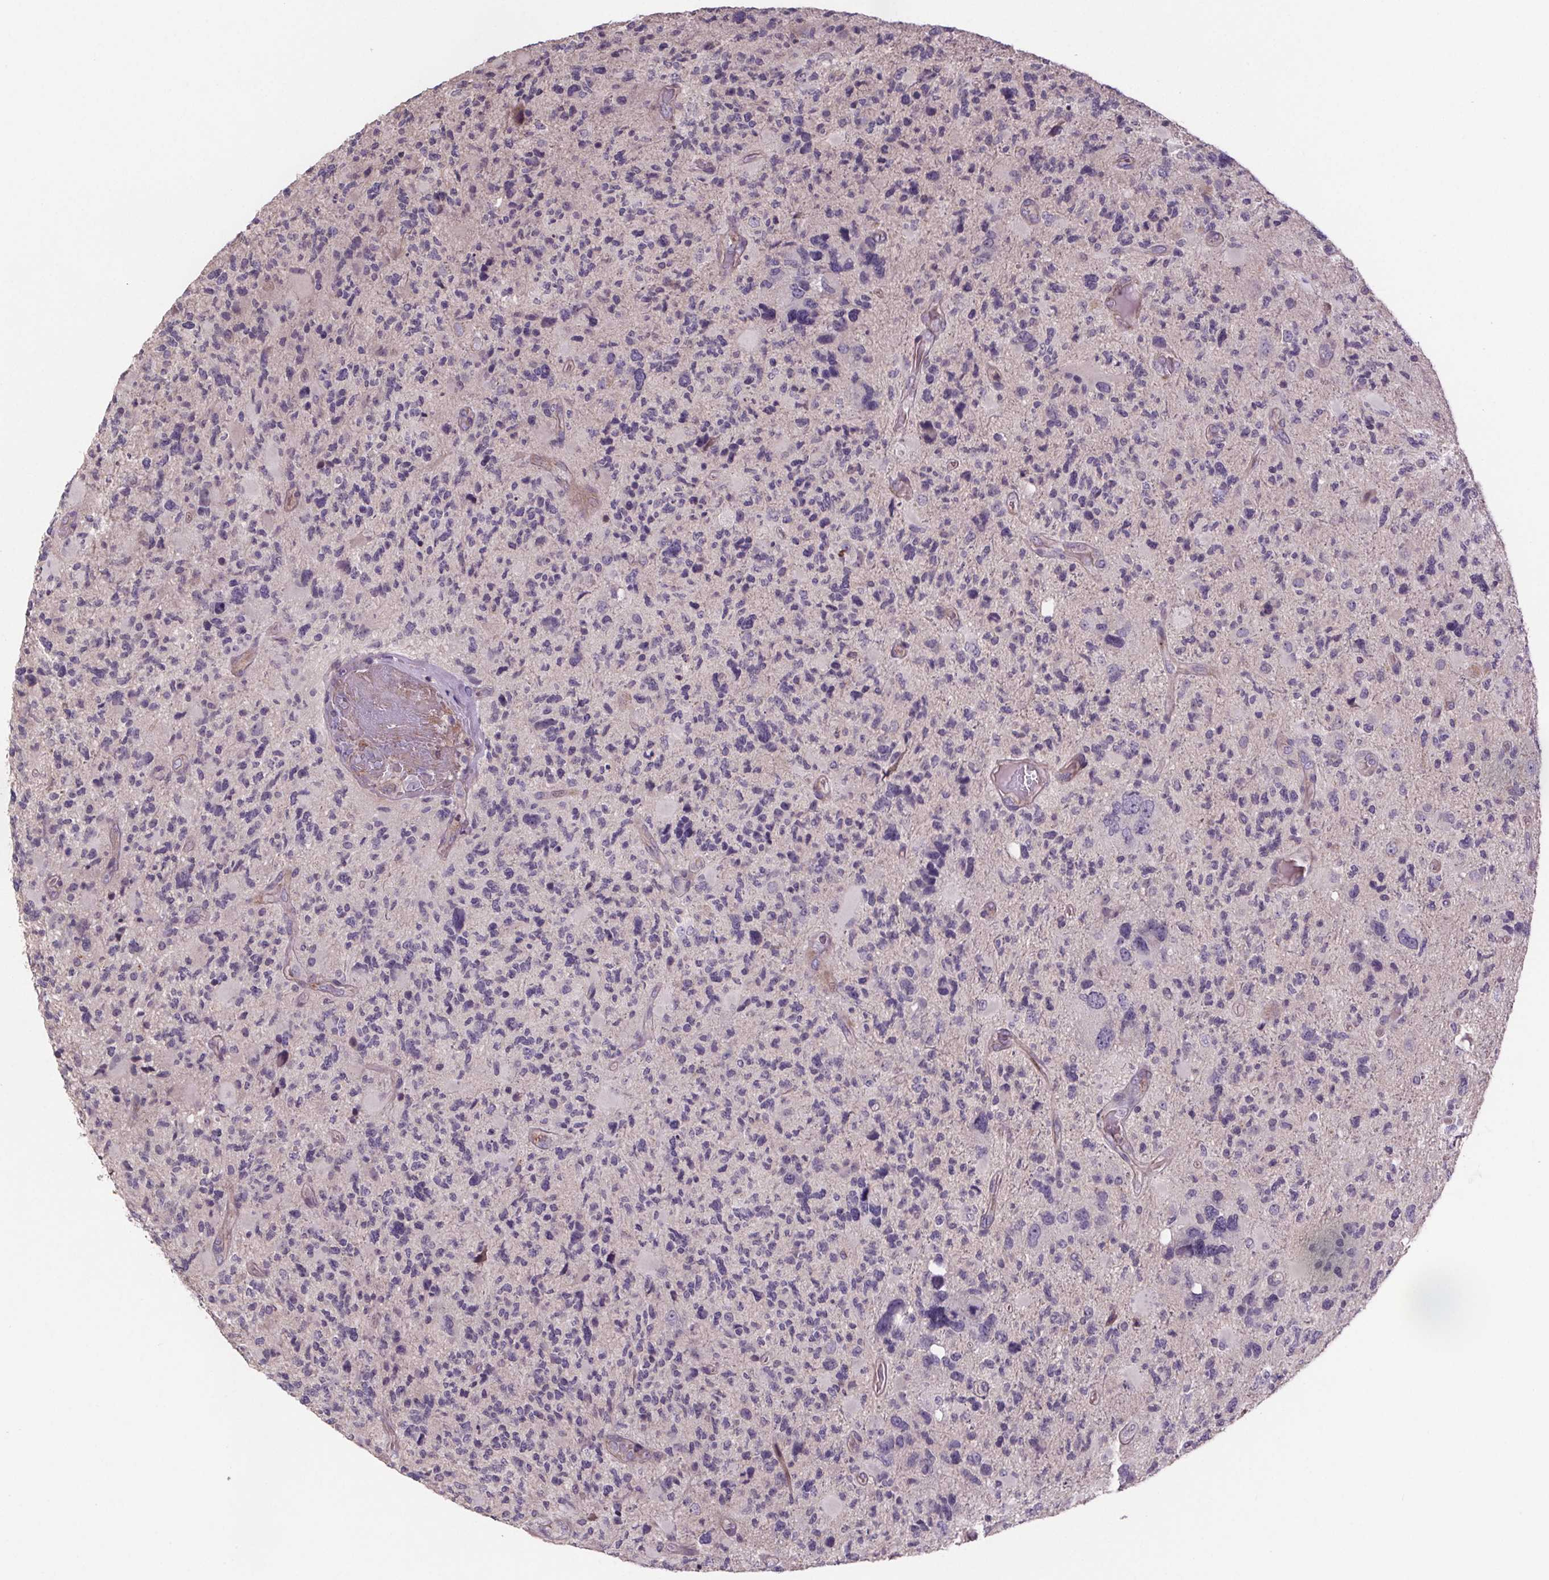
{"staining": {"intensity": "negative", "quantity": "none", "location": "none"}, "tissue": "glioma", "cell_type": "Tumor cells", "image_type": "cancer", "snomed": [{"axis": "morphology", "description": "Glioma, malignant, High grade"}, {"axis": "topography", "description": "Brain"}], "caption": "Glioma was stained to show a protein in brown. There is no significant expression in tumor cells.", "gene": "CLN3", "patient": {"sex": "female", "age": 71}}